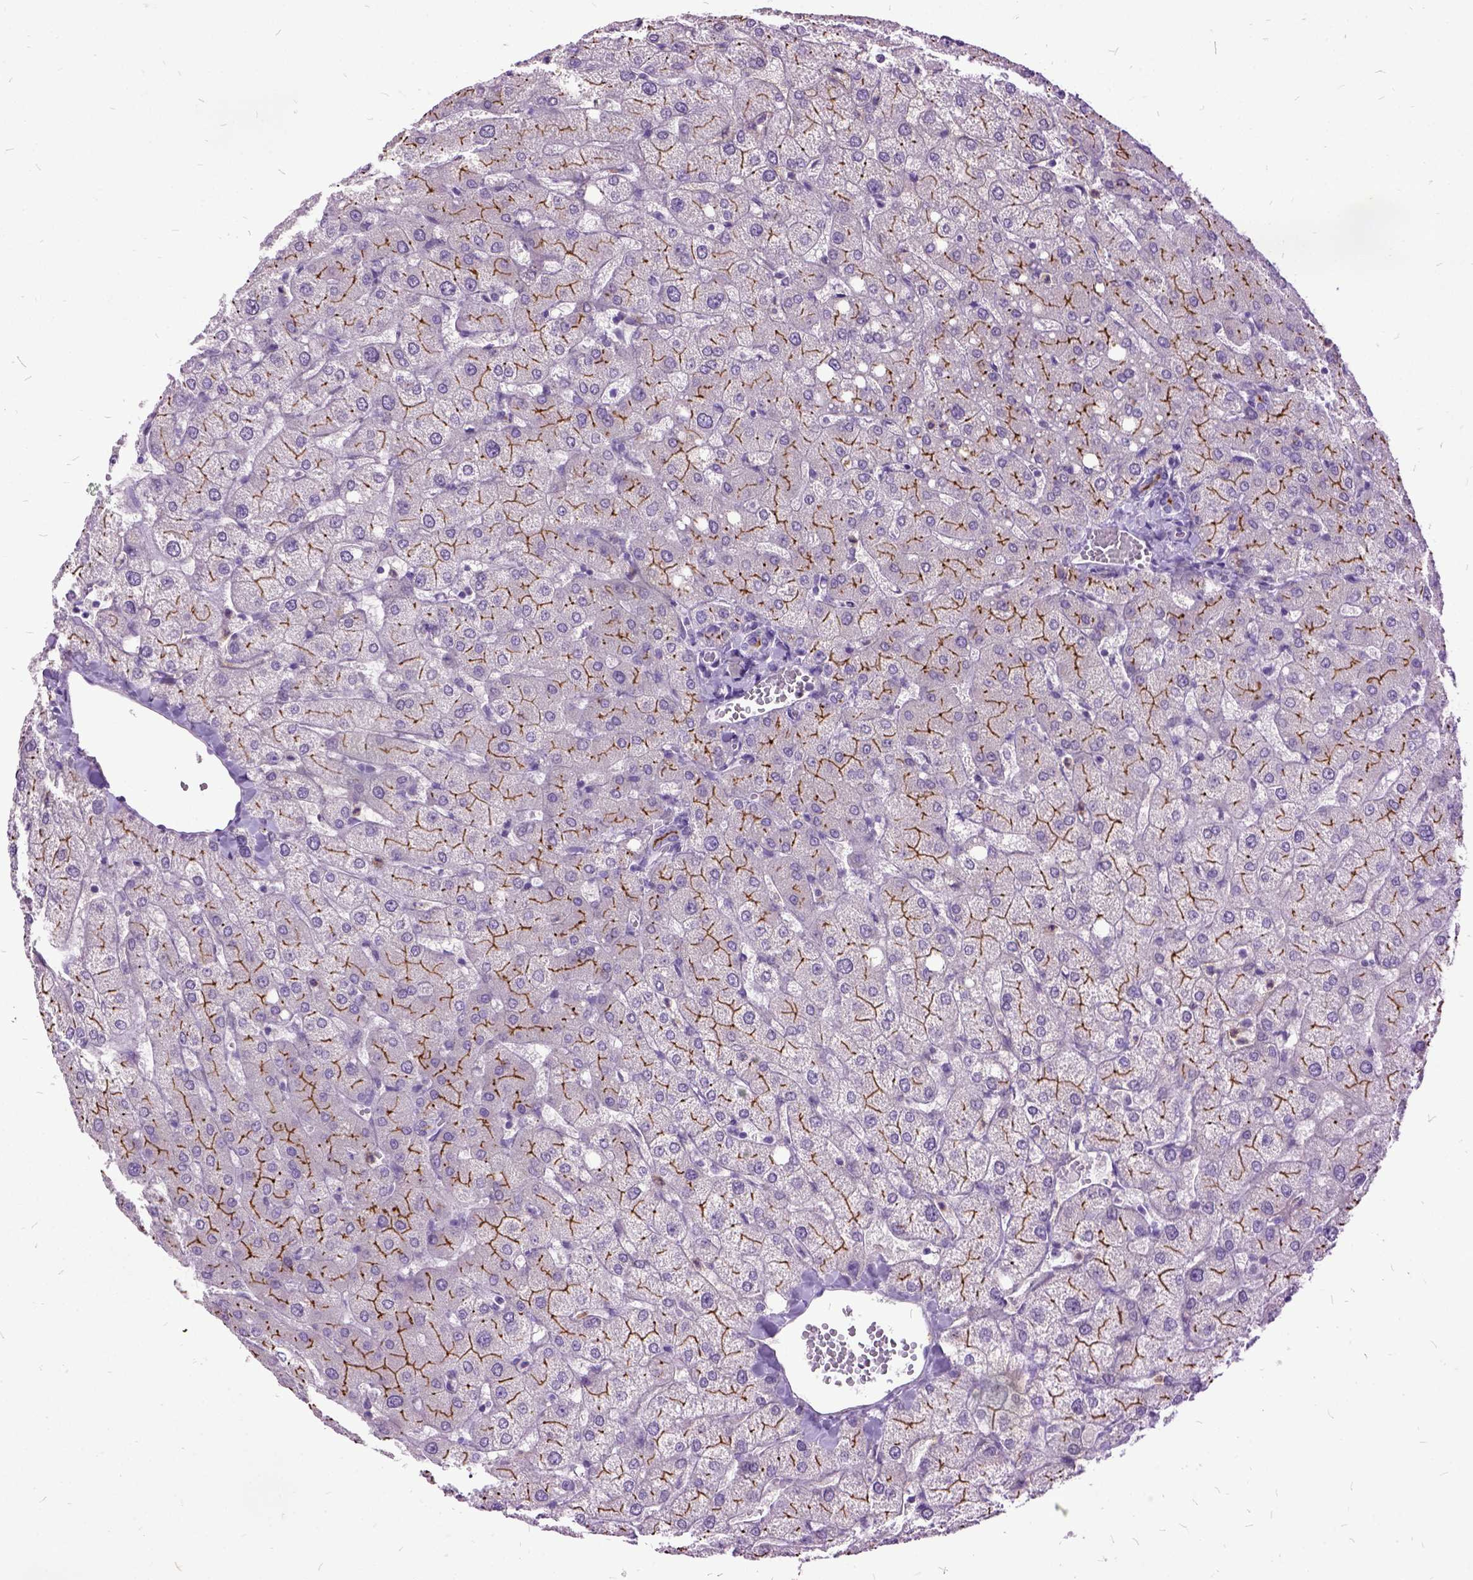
{"staining": {"intensity": "negative", "quantity": "none", "location": "none"}, "tissue": "liver", "cell_type": "Cholangiocytes", "image_type": "normal", "snomed": [{"axis": "morphology", "description": "Normal tissue, NOS"}, {"axis": "topography", "description": "Liver"}], "caption": "This is an immunohistochemistry micrograph of normal human liver. There is no positivity in cholangiocytes.", "gene": "MME", "patient": {"sex": "female", "age": 54}}